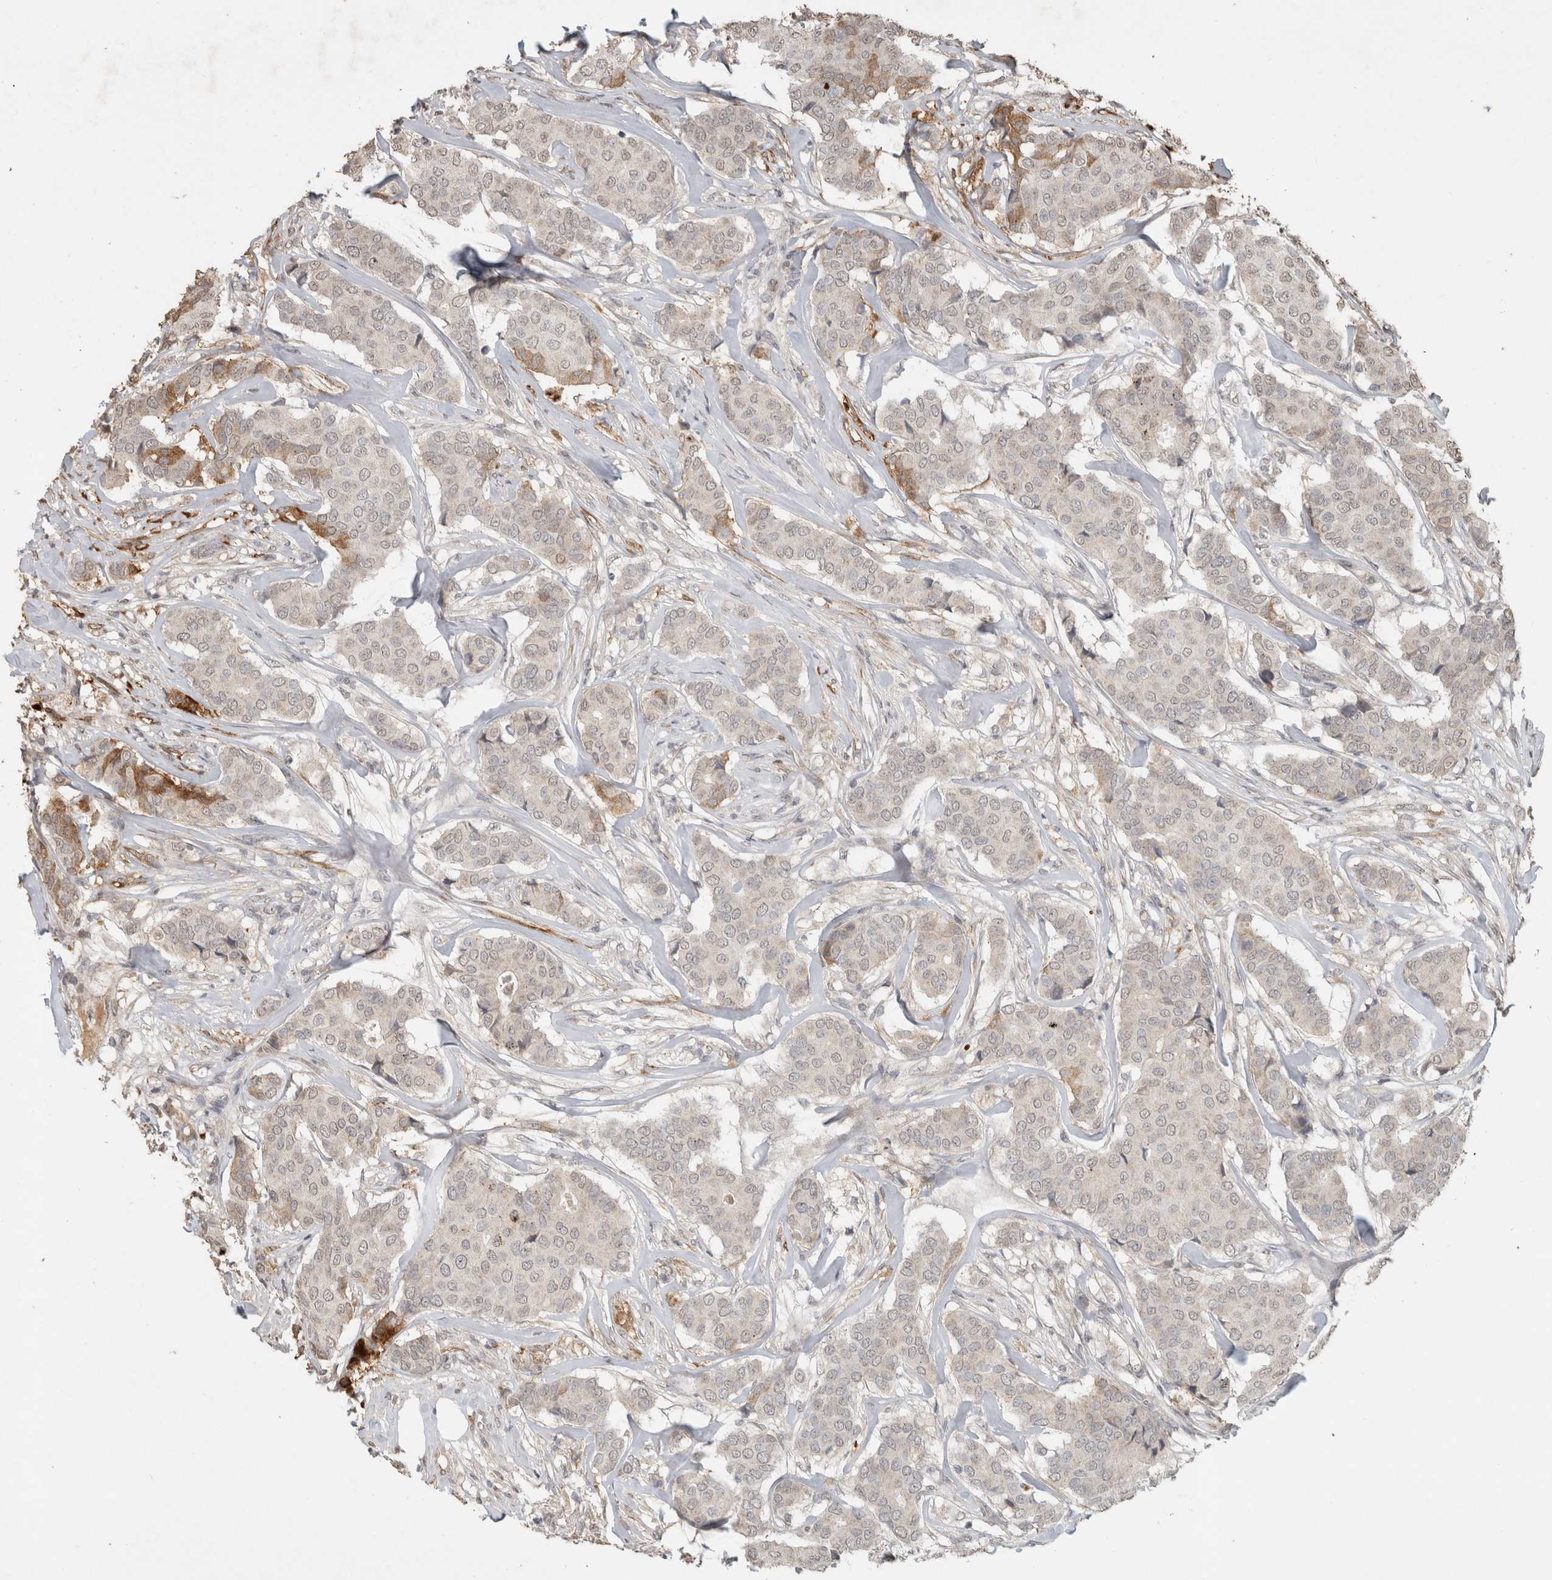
{"staining": {"intensity": "negative", "quantity": "none", "location": "none"}, "tissue": "breast cancer", "cell_type": "Tumor cells", "image_type": "cancer", "snomed": [{"axis": "morphology", "description": "Duct carcinoma"}, {"axis": "topography", "description": "Breast"}], "caption": "Immunohistochemistry image of breast intraductal carcinoma stained for a protein (brown), which reveals no expression in tumor cells.", "gene": "FAM3A", "patient": {"sex": "female", "age": 75}}